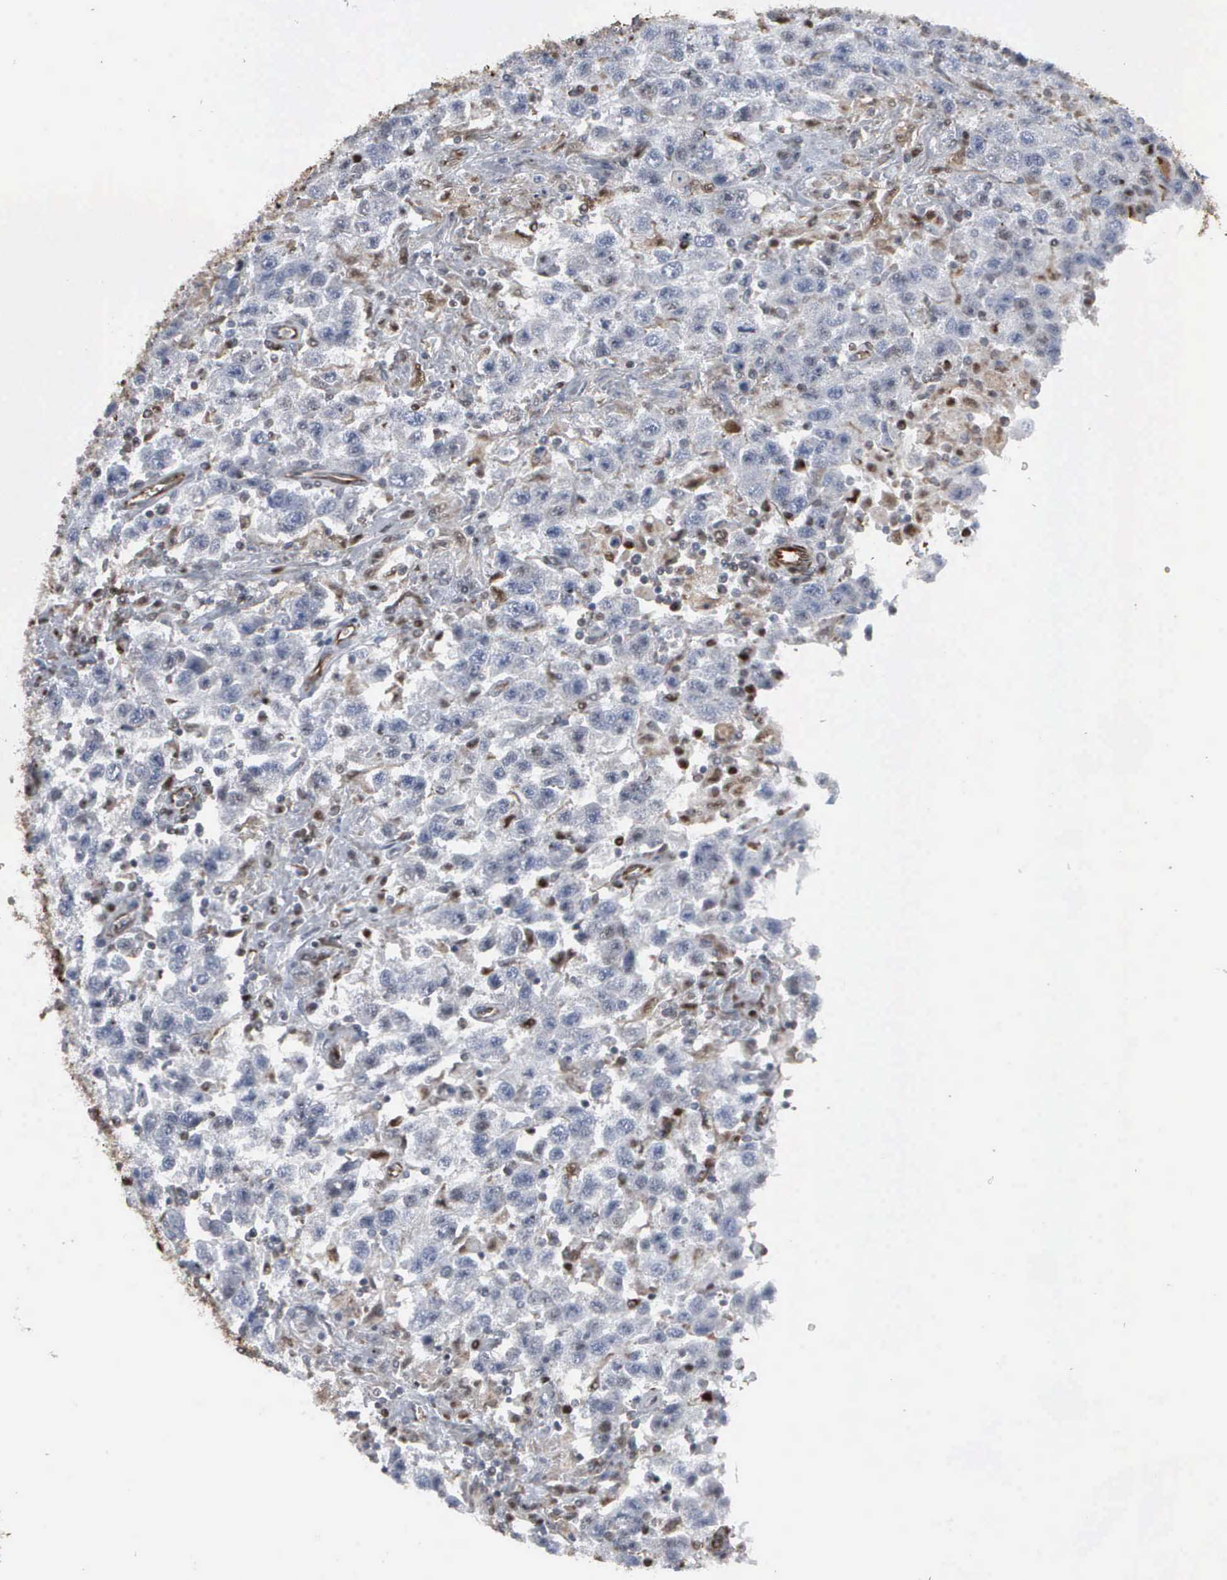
{"staining": {"intensity": "weak", "quantity": "<25%", "location": "nuclear"}, "tissue": "testis cancer", "cell_type": "Tumor cells", "image_type": "cancer", "snomed": [{"axis": "morphology", "description": "Seminoma, NOS"}, {"axis": "topography", "description": "Testis"}], "caption": "Tumor cells show no significant protein expression in testis cancer (seminoma).", "gene": "CCNE1", "patient": {"sex": "male", "age": 41}}